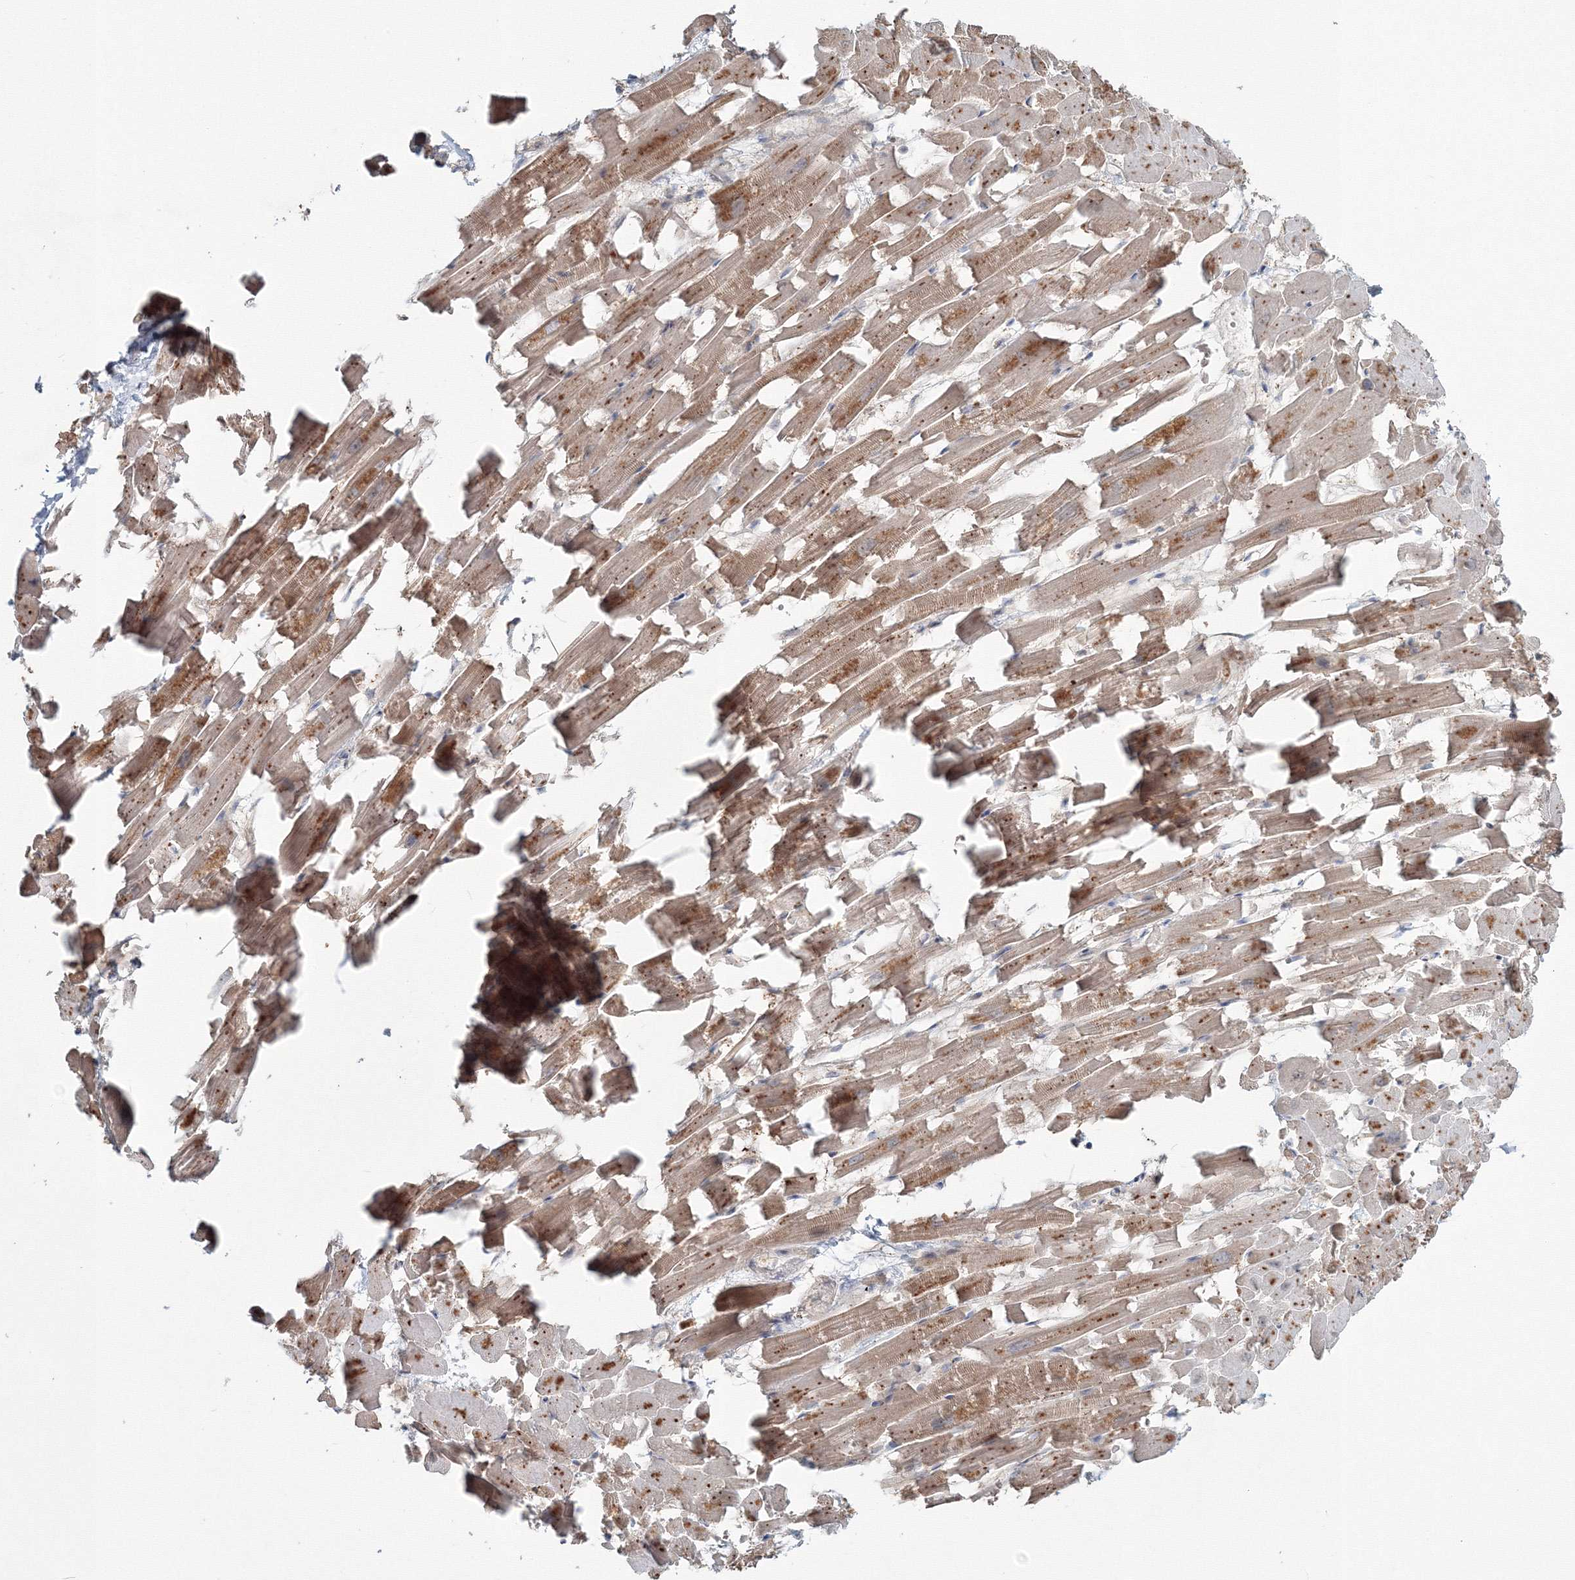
{"staining": {"intensity": "moderate", "quantity": ">75%", "location": "cytoplasmic/membranous"}, "tissue": "heart muscle", "cell_type": "Cardiomyocytes", "image_type": "normal", "snomed": [{"axis": "morphology", "description": "Normal tissue, NOS"}, {"axis": "topography", "description": "Heart"}], "caption": "A micrograph of human heart muscle stained for a protein displays moderate cytoplasmic/membranous brown staining in cardiomyocytes. The staining was performed using DAB to visualize the protein expression in brown, while the nuclei were stained in blue with hematoxylin (Magnification: 20x).", "gene": "MKRN2", "patient": {"sex": "female", "age": 64}}